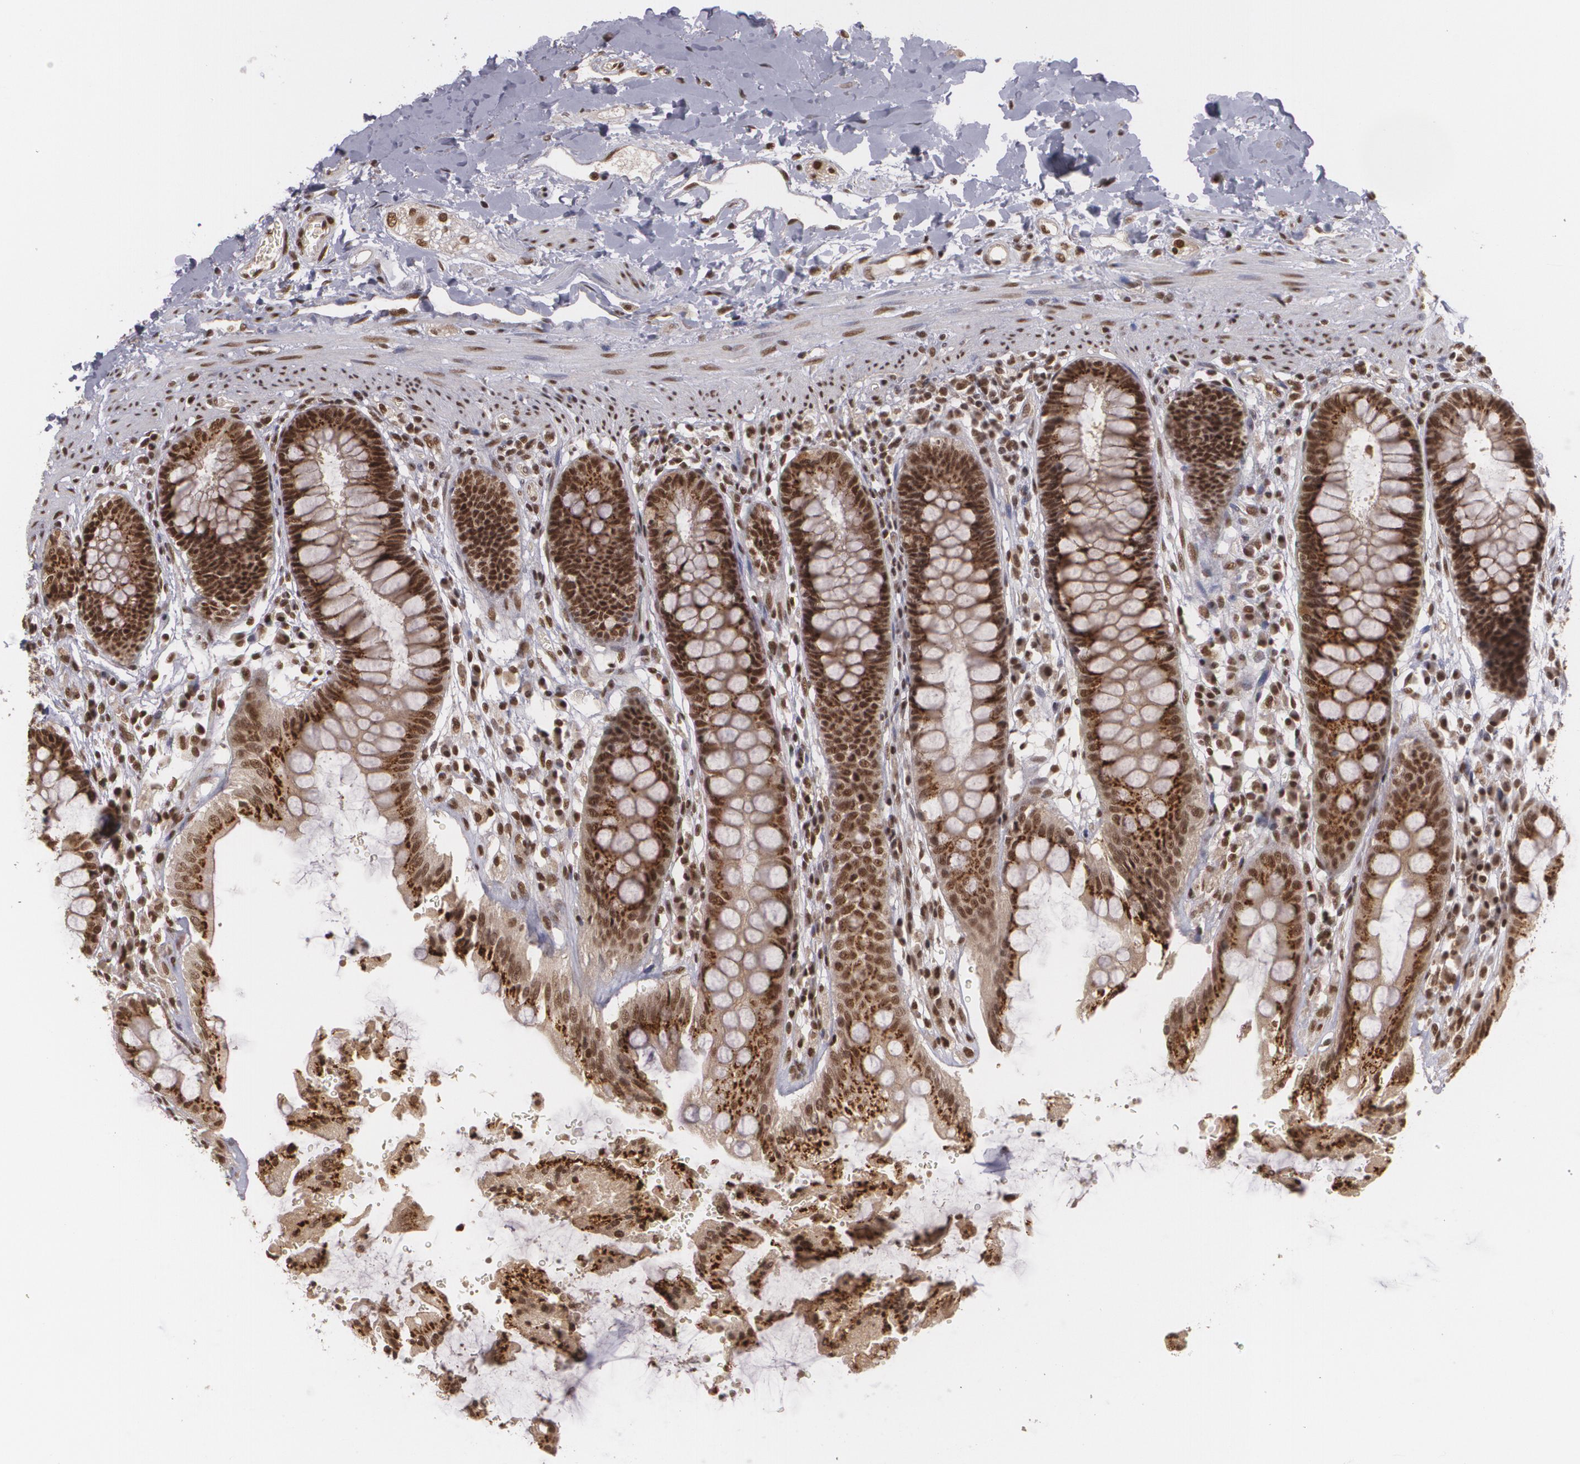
{"staining": {"intensity": "strong", "quantity": ">75%", "location": "nuclear"}, "tissue": "rectum", "cell_type": "Glandular cells", "image_type": "normal", "snomed": [{"axis": "morphology", "description": "Normal tissue, NOS"}, {"axis": "topography", "description": "Rectum"}], "caption": "Strong nuclear expression for a protein is identified in about >75% of glandular cells of benign rectum using immunohistochemistry.", "gene": "RXRB", "patient": {"sex": "female", "age": 46}}